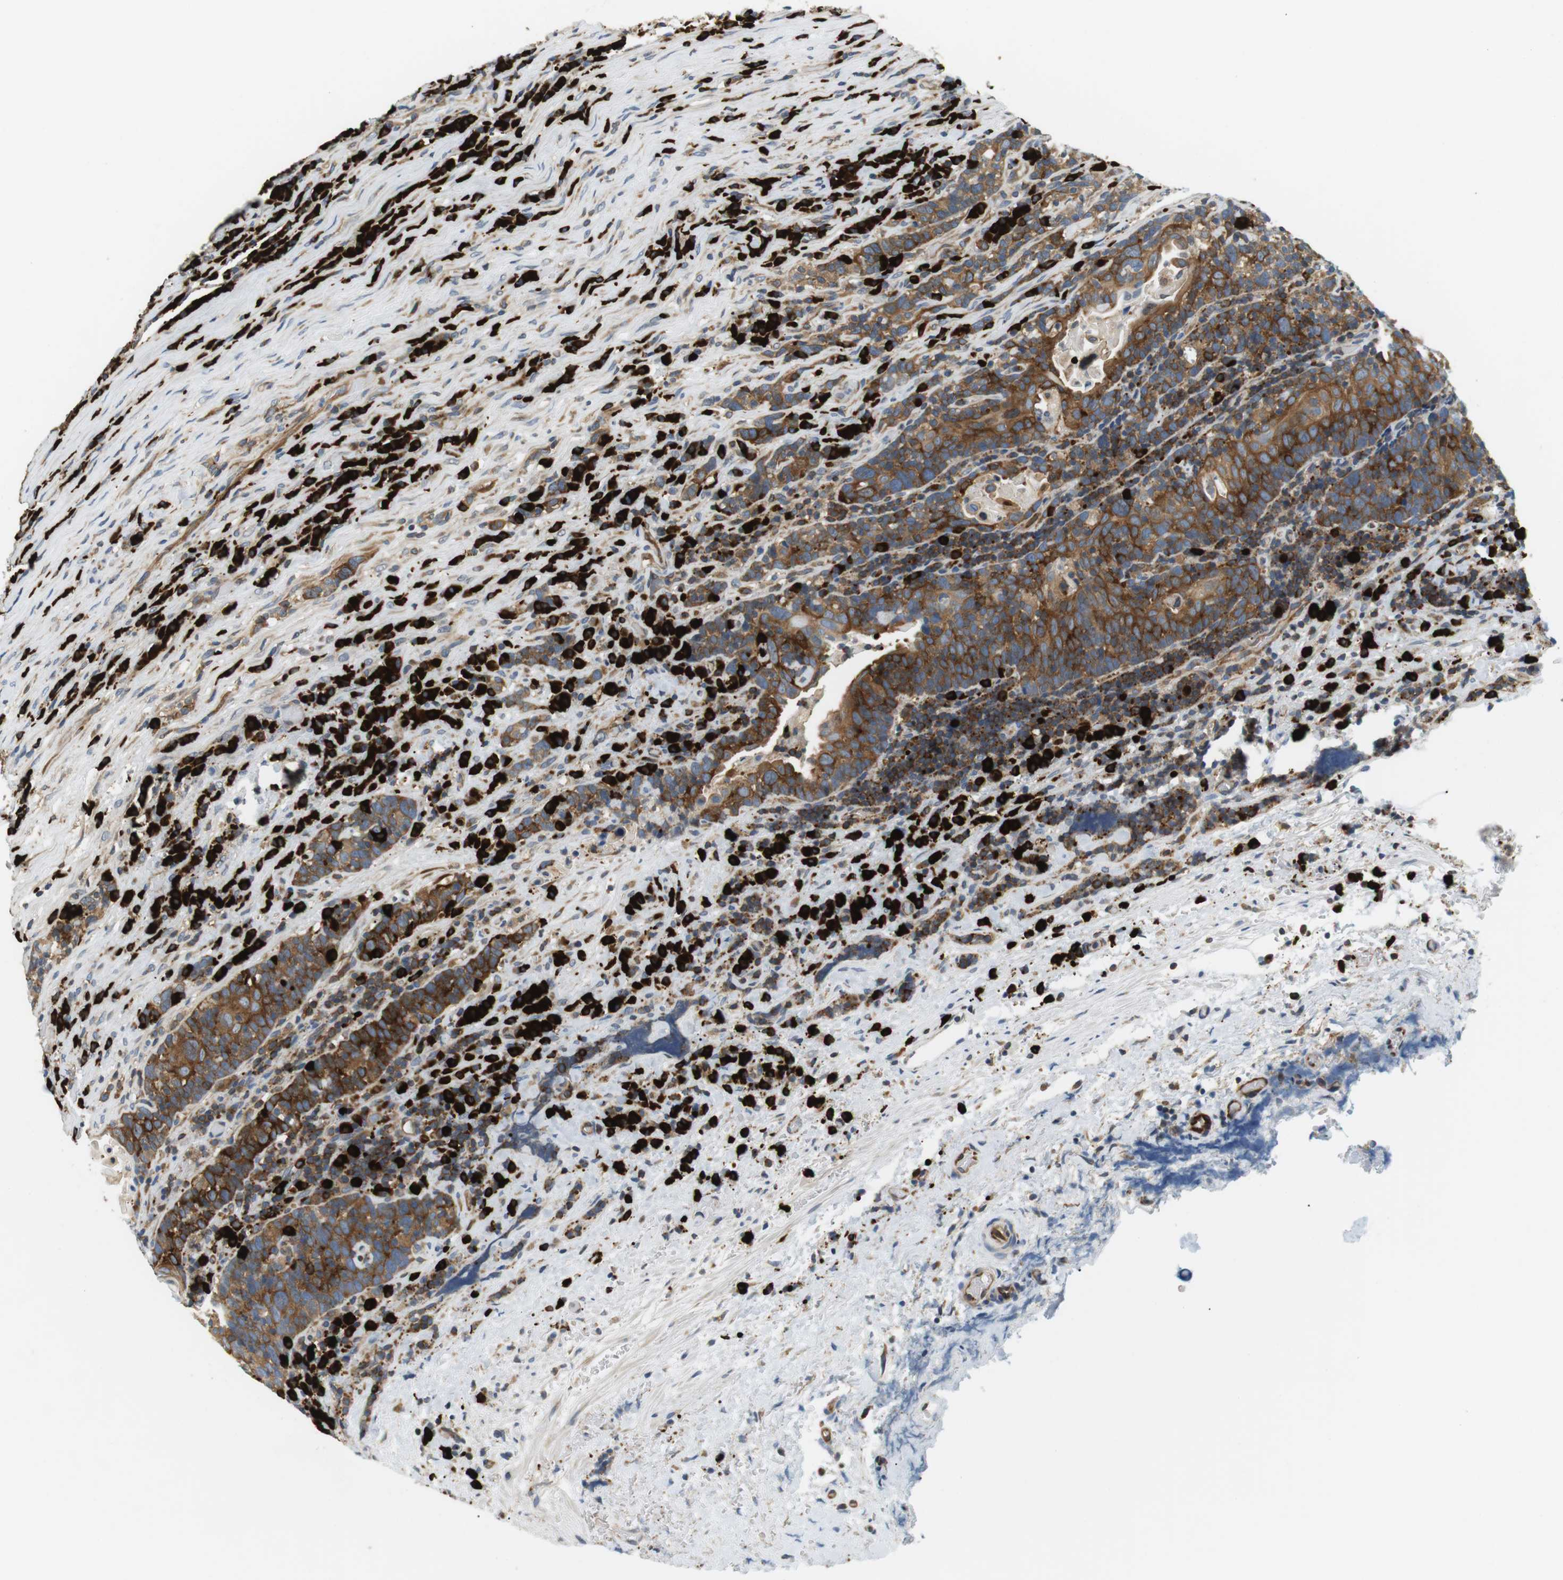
{"staining": {"intensity": "strong", "quantity": ">75%", "location": "cytoplasmic/membranous"}, "tissue": "head and neck cancer", "cell_type": "Tumor cells", "image_type": "cancer", "snomed": [{"axis": "morphology", "description": "Squamous cell carcinoma, NOS"}, {"axis": "morphology", "description": "Squamous cell carcinoma, metastatic, NOS"}, {"axis": "topography", "description": "Lymph node"}, {"axis": "topography", "description": "Head-Neck"}], "caption": "IHC staining of head and neck metastatic squamous cell carcinoma, which displays high levels of strong cytoplasmic/membranous expression in about >75% of tumor cells indicating strong cytoplasmic/membranous protein expression. The staining was performed using DAB (brown) for protein detection and nuclei were counterstained in hematoxylin (blue).", "gene": "TMEM200A", "patient": {"sex": "male", "age": 62}}